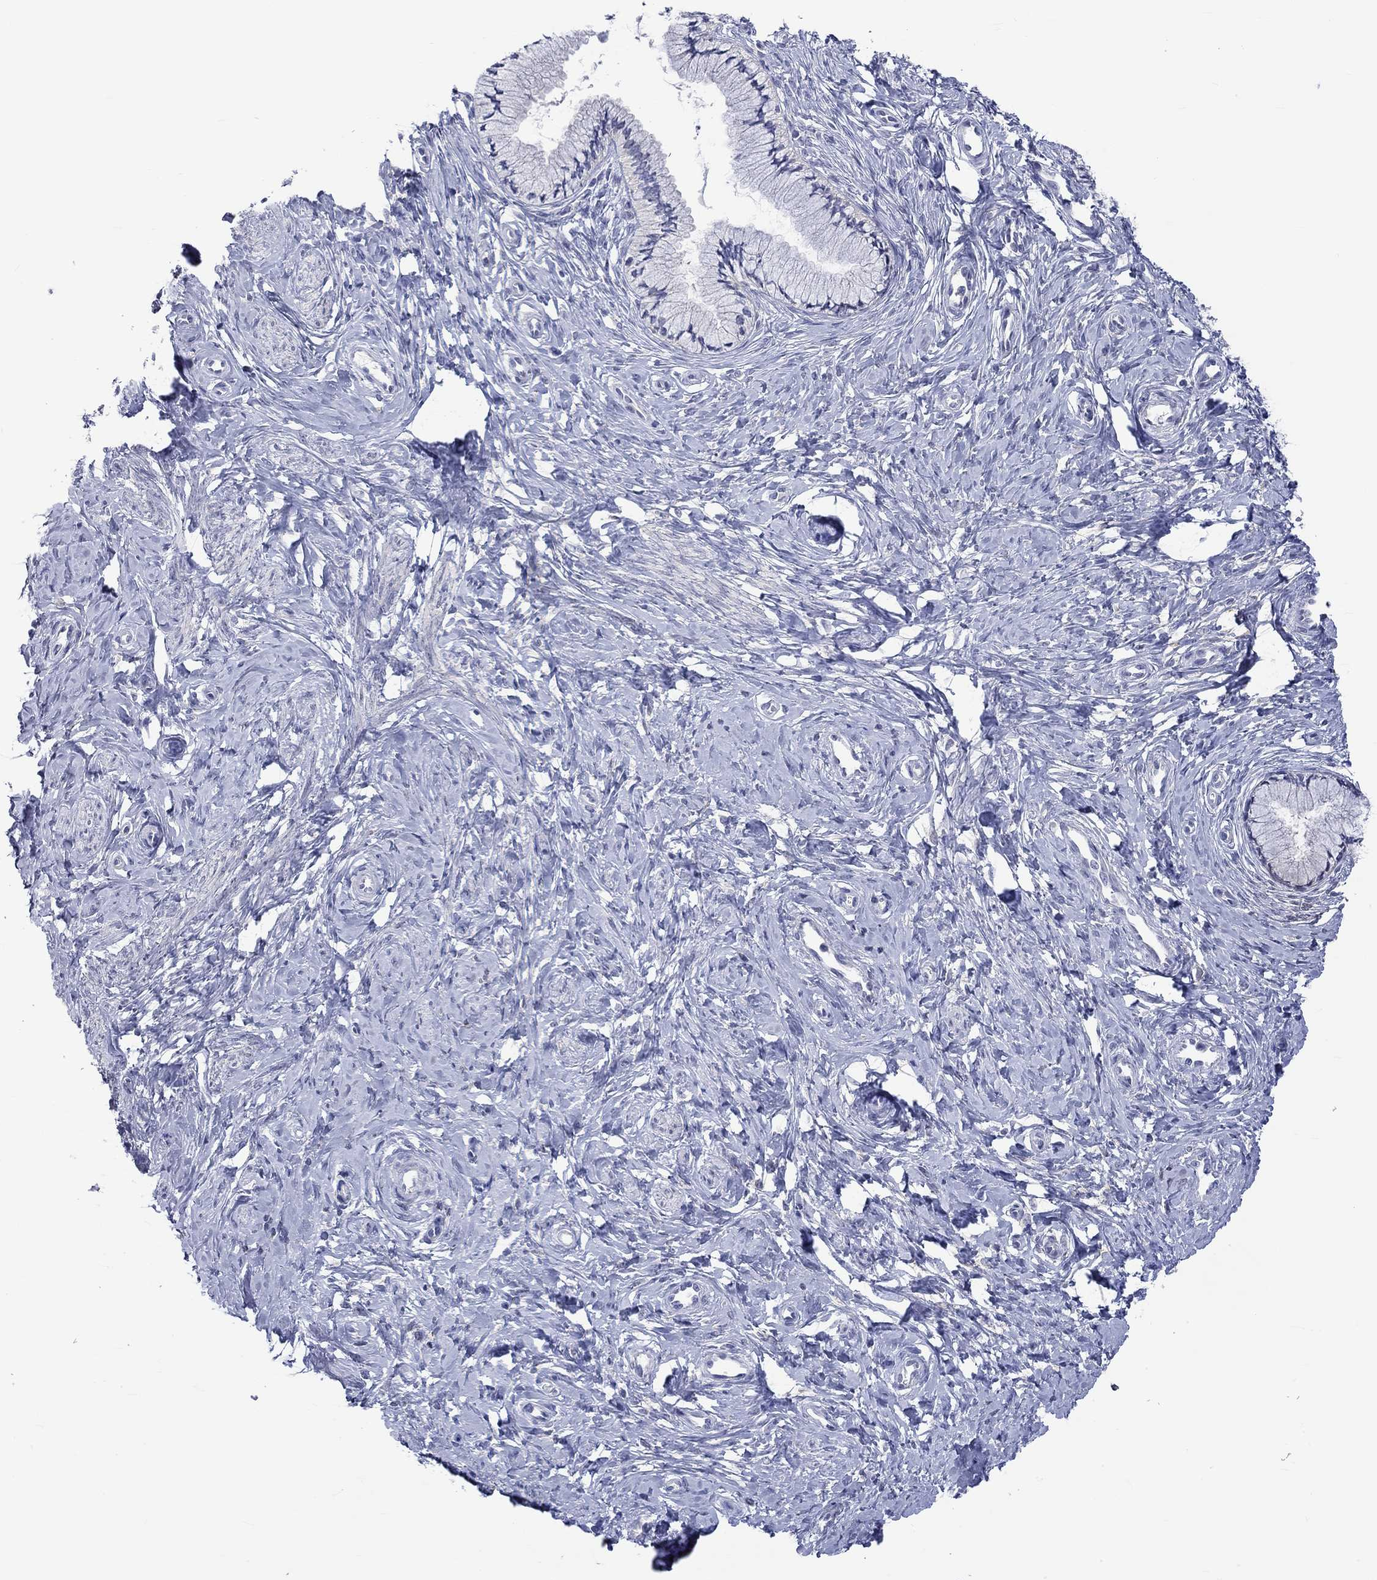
{"staining": {"intensity": "negative", "quantity": "none", "location": "none"}, "tissue": "cervix", "cell_type": "Glandular cells", "image_type": "normal", "snomed": [{"axis": "morphology", "description": "Normal tissue, NOS"}, {"axis": "topography", "description": "Cervix"}], "caption": "This is an immunohistochemistry photomicrograph of normal human cervix. There is no expression in glandular cells.", "gene": "CERS1", "patient": {"sex": "female", "age": 37}}